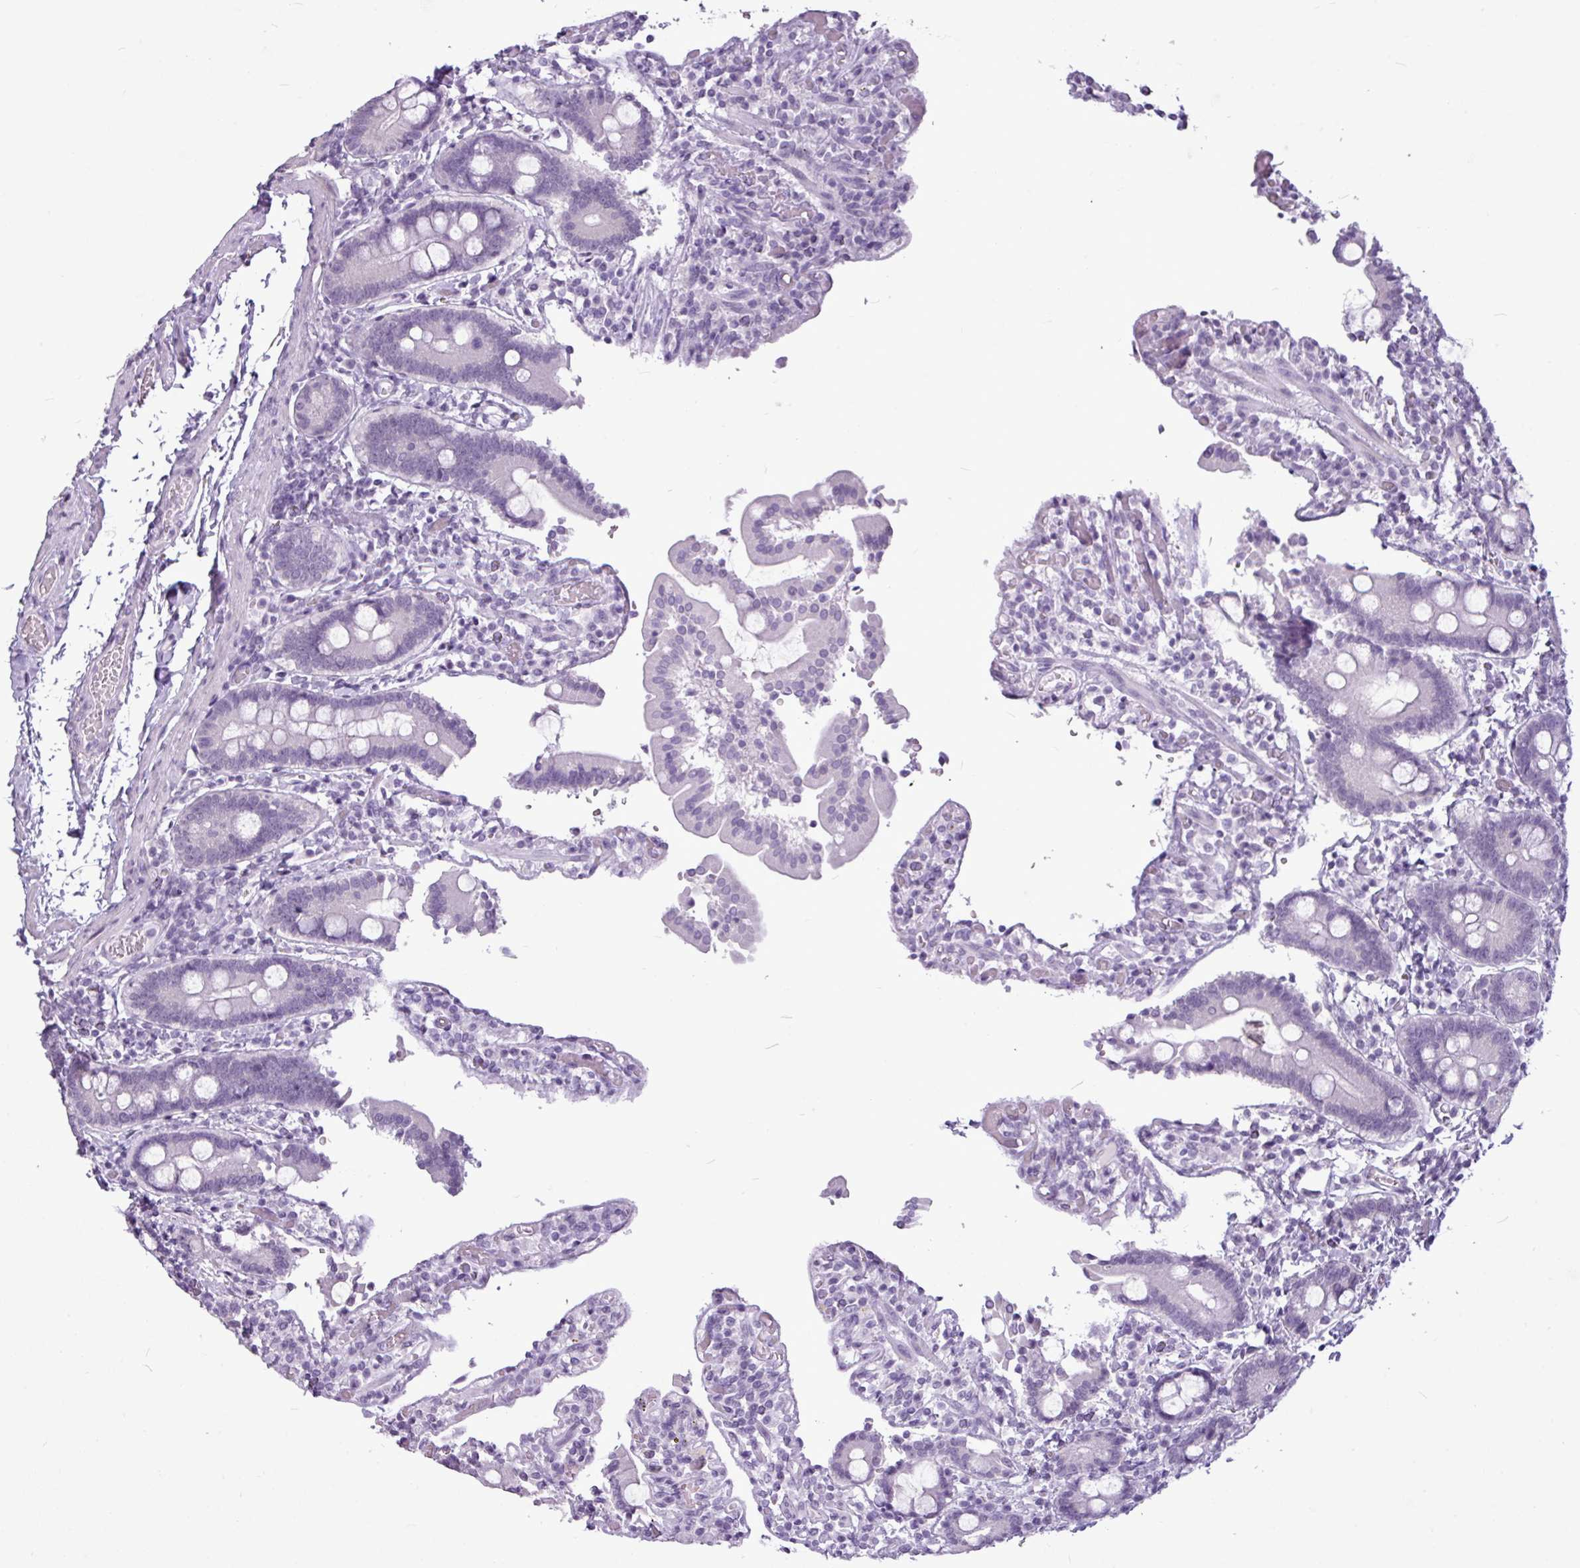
{"staining": {"intensity": "negative", "quantity": "none", "location": "none"}, "tissue": "duodenum", "cell_type": "Glandular cells", "image_type": "normal", "snomed": [{"axis": "morphology", "description": "Normal tissue, NOS"}, {"axis": "topography", "description": "Duodenum"}], "caption": "IHC of unremarkable duodenum reveals no staining in glandular cells.", "gene": "AMY2A", "patient": {"sex": "male", "age": 55}}